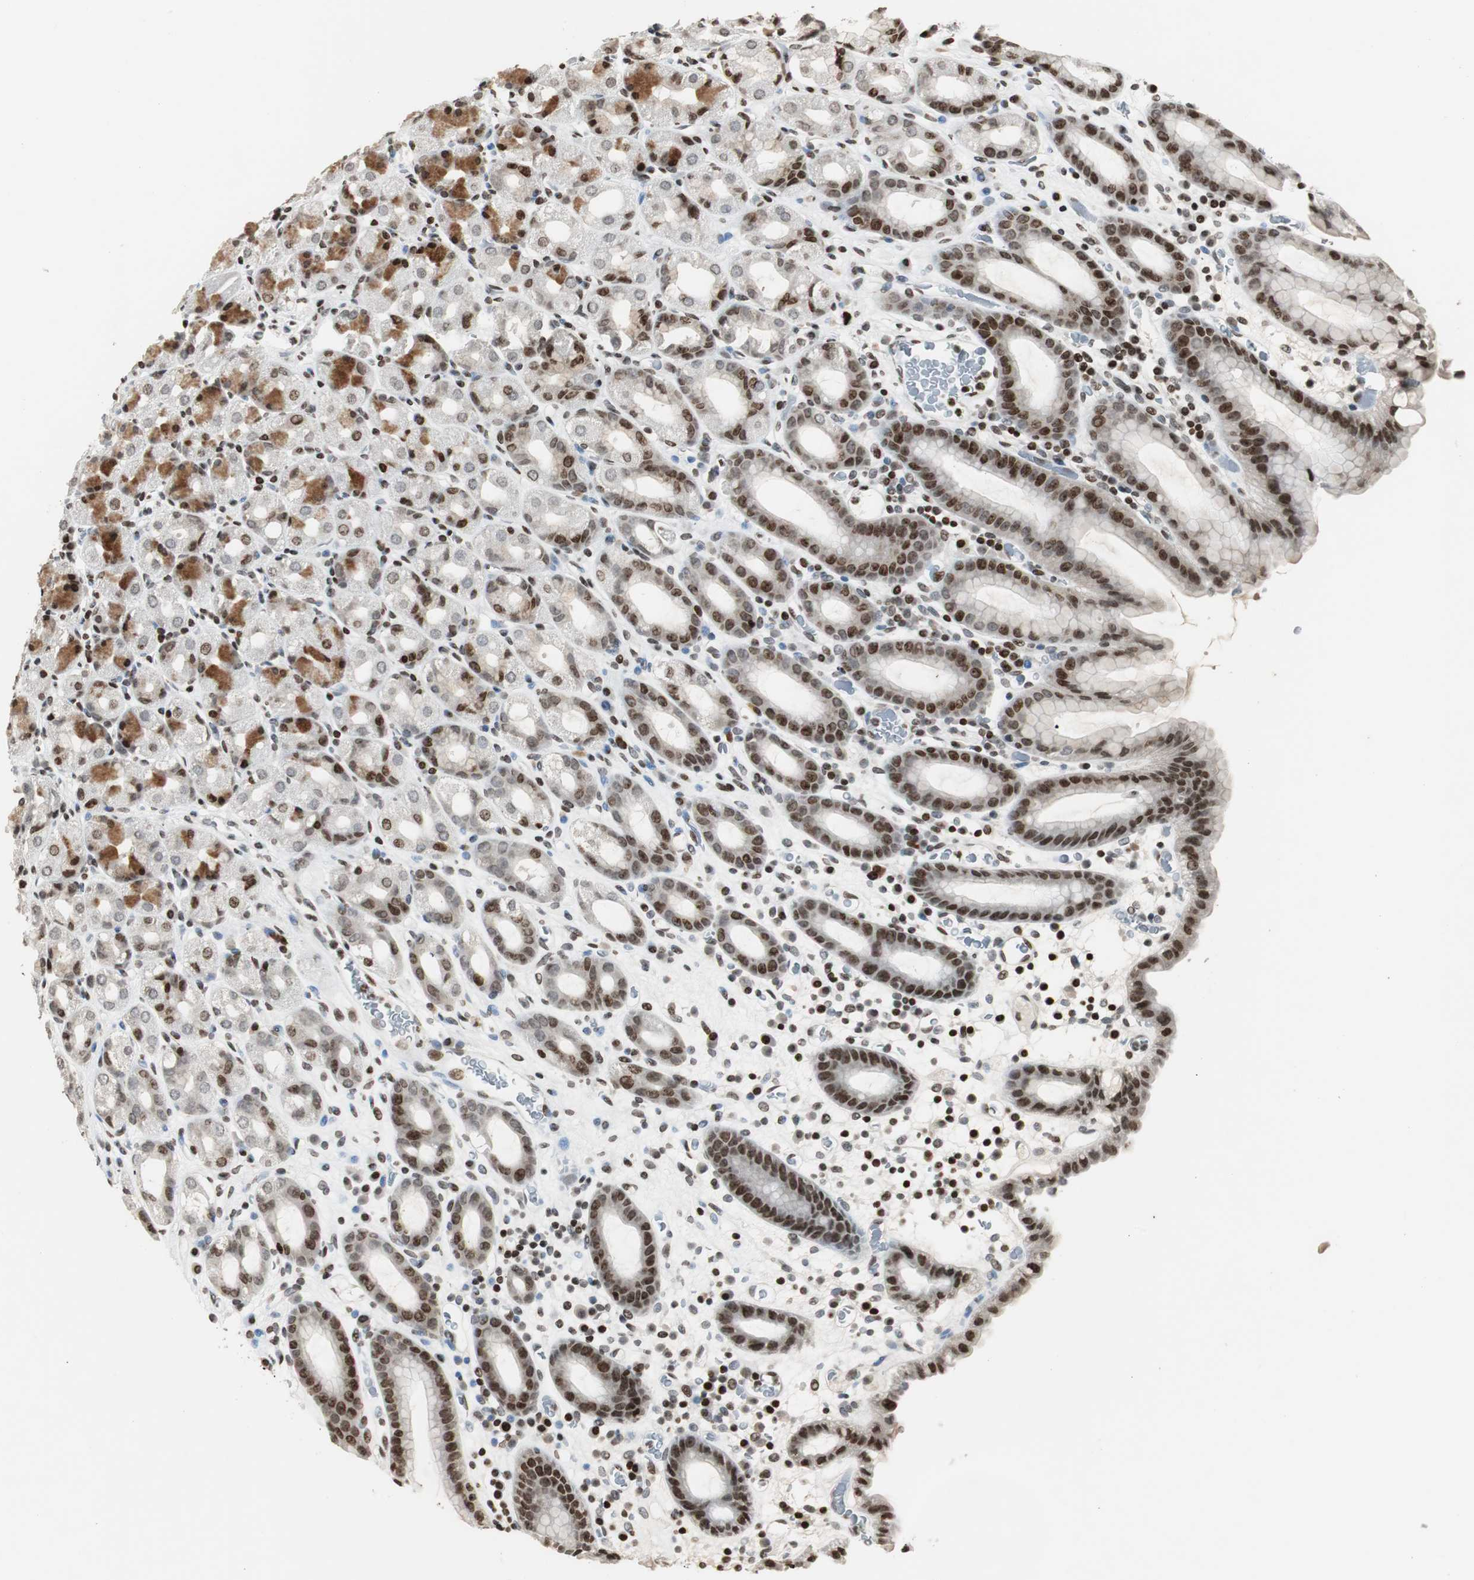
{"staining": {"intensity": "strong", "quantity": ">75%", "location": "cytoplasmic/membranous,nuclear"}, "tissue": "stomach", "cell_type": "Glandular cells", "image_type": "normal", "snomed": [{"axis": "morphology", "description": "Normal tissue, NOS"}, {"axis": "topography", "description": "Stomach, upper"}], "caption": "Immunohistochemical staining of normal human stomach displays strong cytoplasmic/membranous,nuclear protein expression in approximately >75% of glandular cells. (Brightfield microscopy of DAB IHC at high magnification).", "gene": "PAXIP1", "patient": {"sex": "male", "age": 68}}